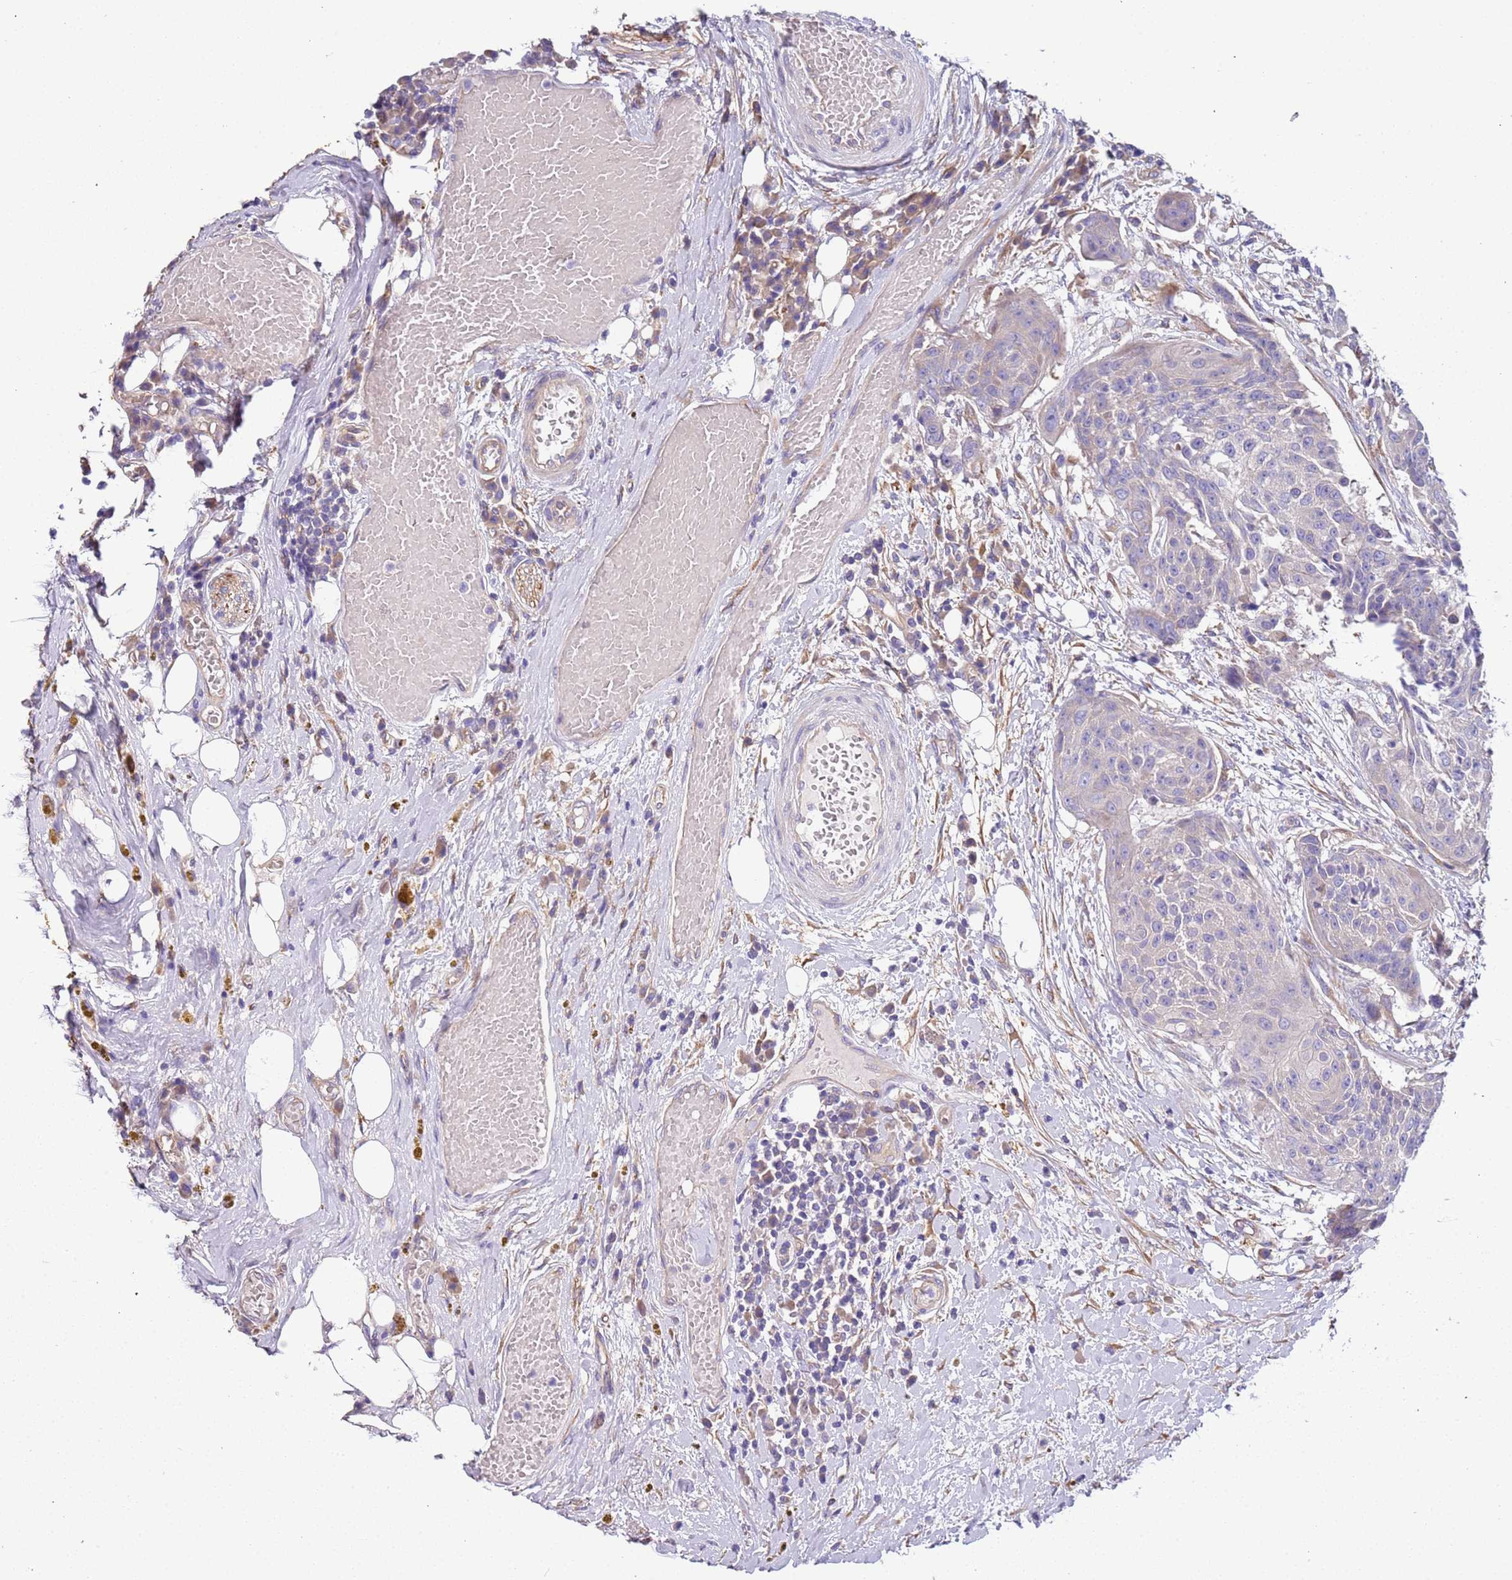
{"staining": {"intensity": "negative", "quantity": "none", "location": "none"}, "tissue": "urothelial cancer", "cell_type": "Tumor cells", "image_type": "cancer", "snomed": [{"axis": "morphology", "description": "Urothelial carcinoma, High grade"}, {"axis": "topography", "description": "Urinary bladder"}], "caption": "IHC micrograph of urothelial cancer stained for a protein (brown), which demonstrates no positivity in tumor cells. Nuclei are stained in blue.", "gene": "LAMB4", "patient": {"sex": "female", "age": 63}}